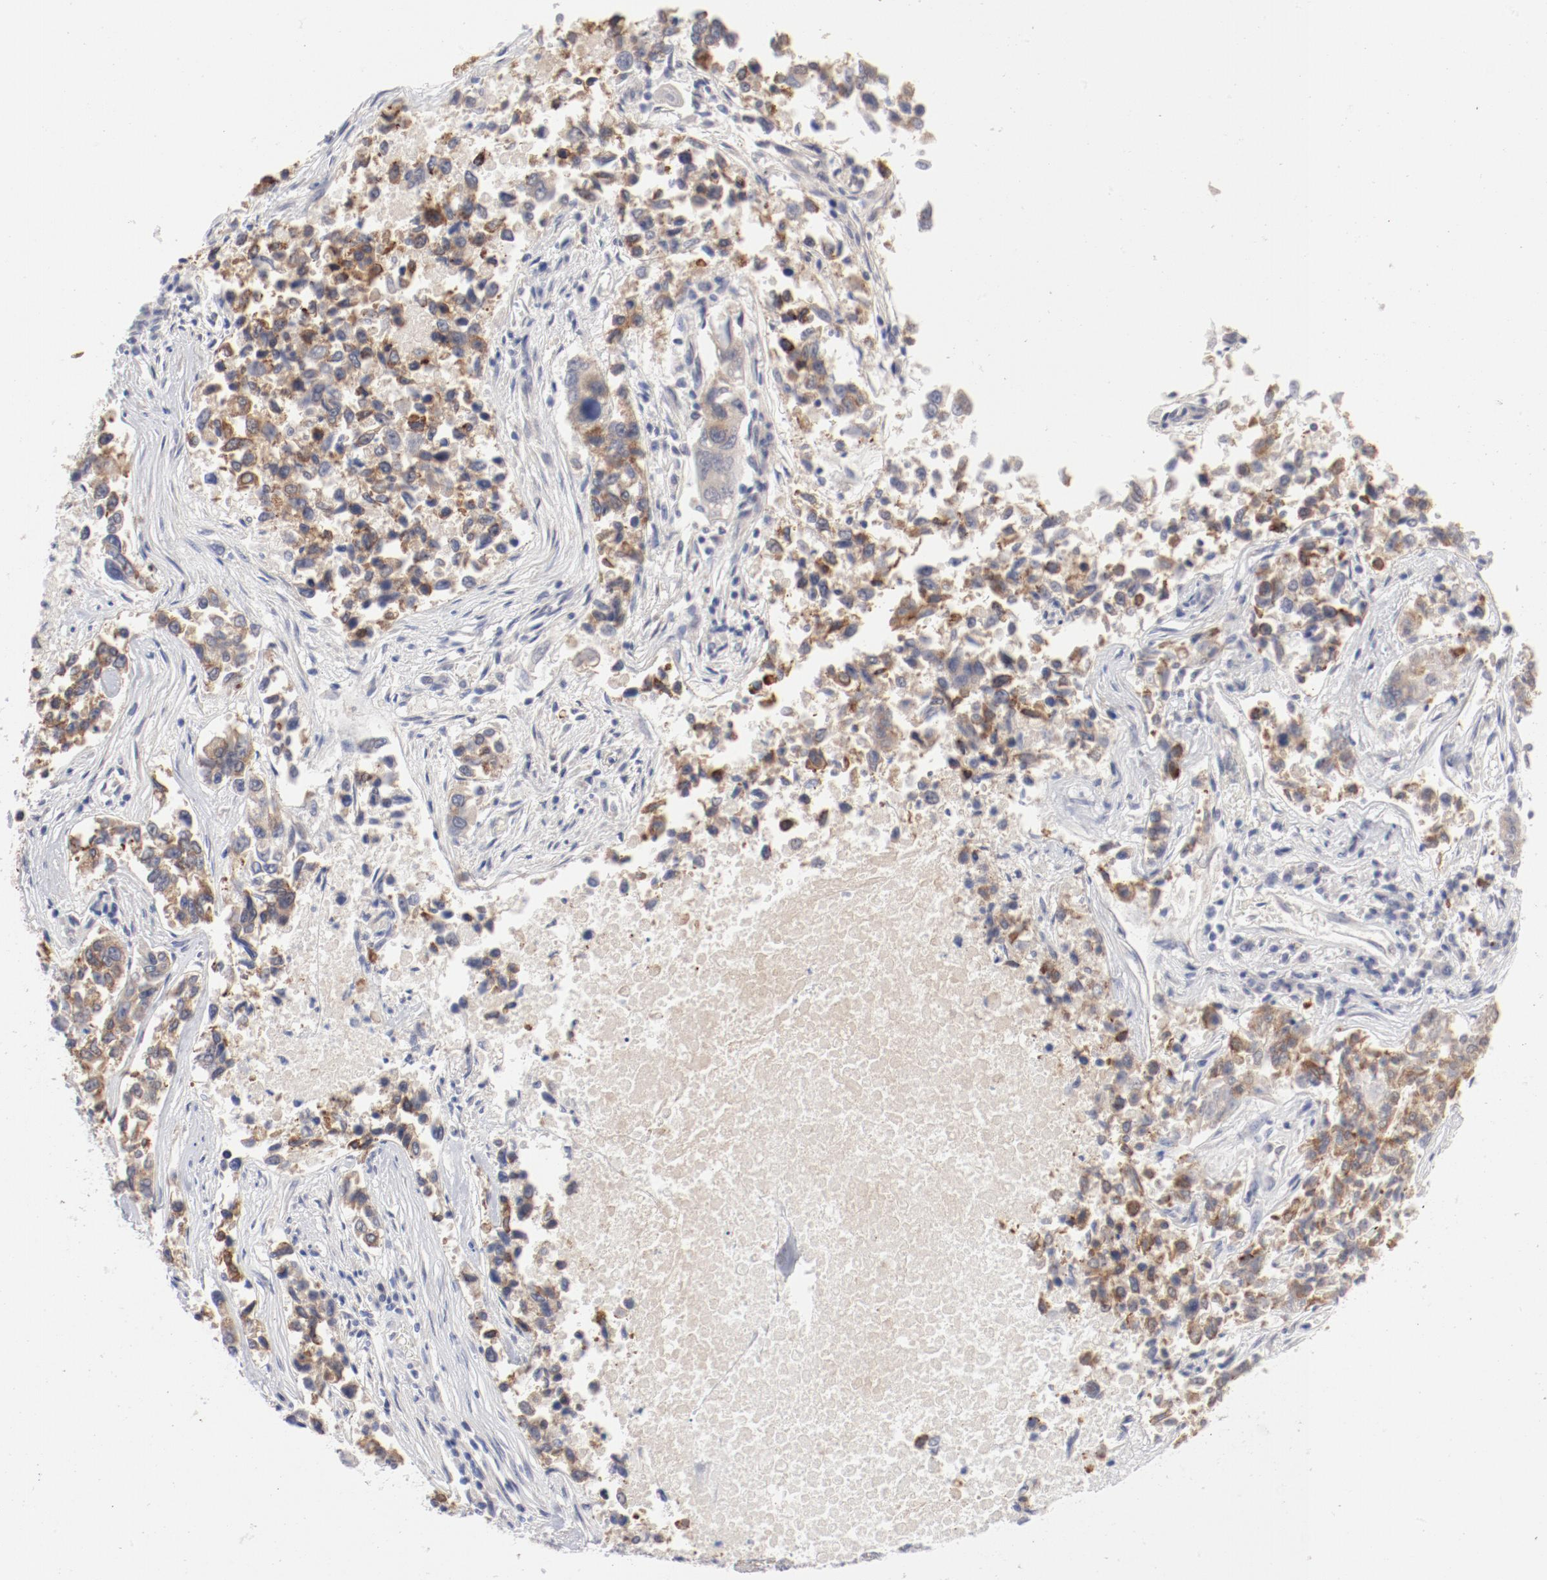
{"staining": {"intensity": "weak", "quantity": "25%-75%", "location": "cytoplasmic/membranous"}, "tissue": "lung cancer", "cell_type": "Tumor cells", "image_type": "cancer", "snomed": [{"axis": "morphology", "description": "Adenocarcinoma, NOS"}, {"axis": "topography", "description": "Lung"}], "caption": "Lung cancer stained with a brown dye demonstrates weak cytoplasmic/membranous positive expression in approximately 25%-75% of tumor cells.", "gene": "SH3BGR", "patient": {"sex": "male", "age": 84}}